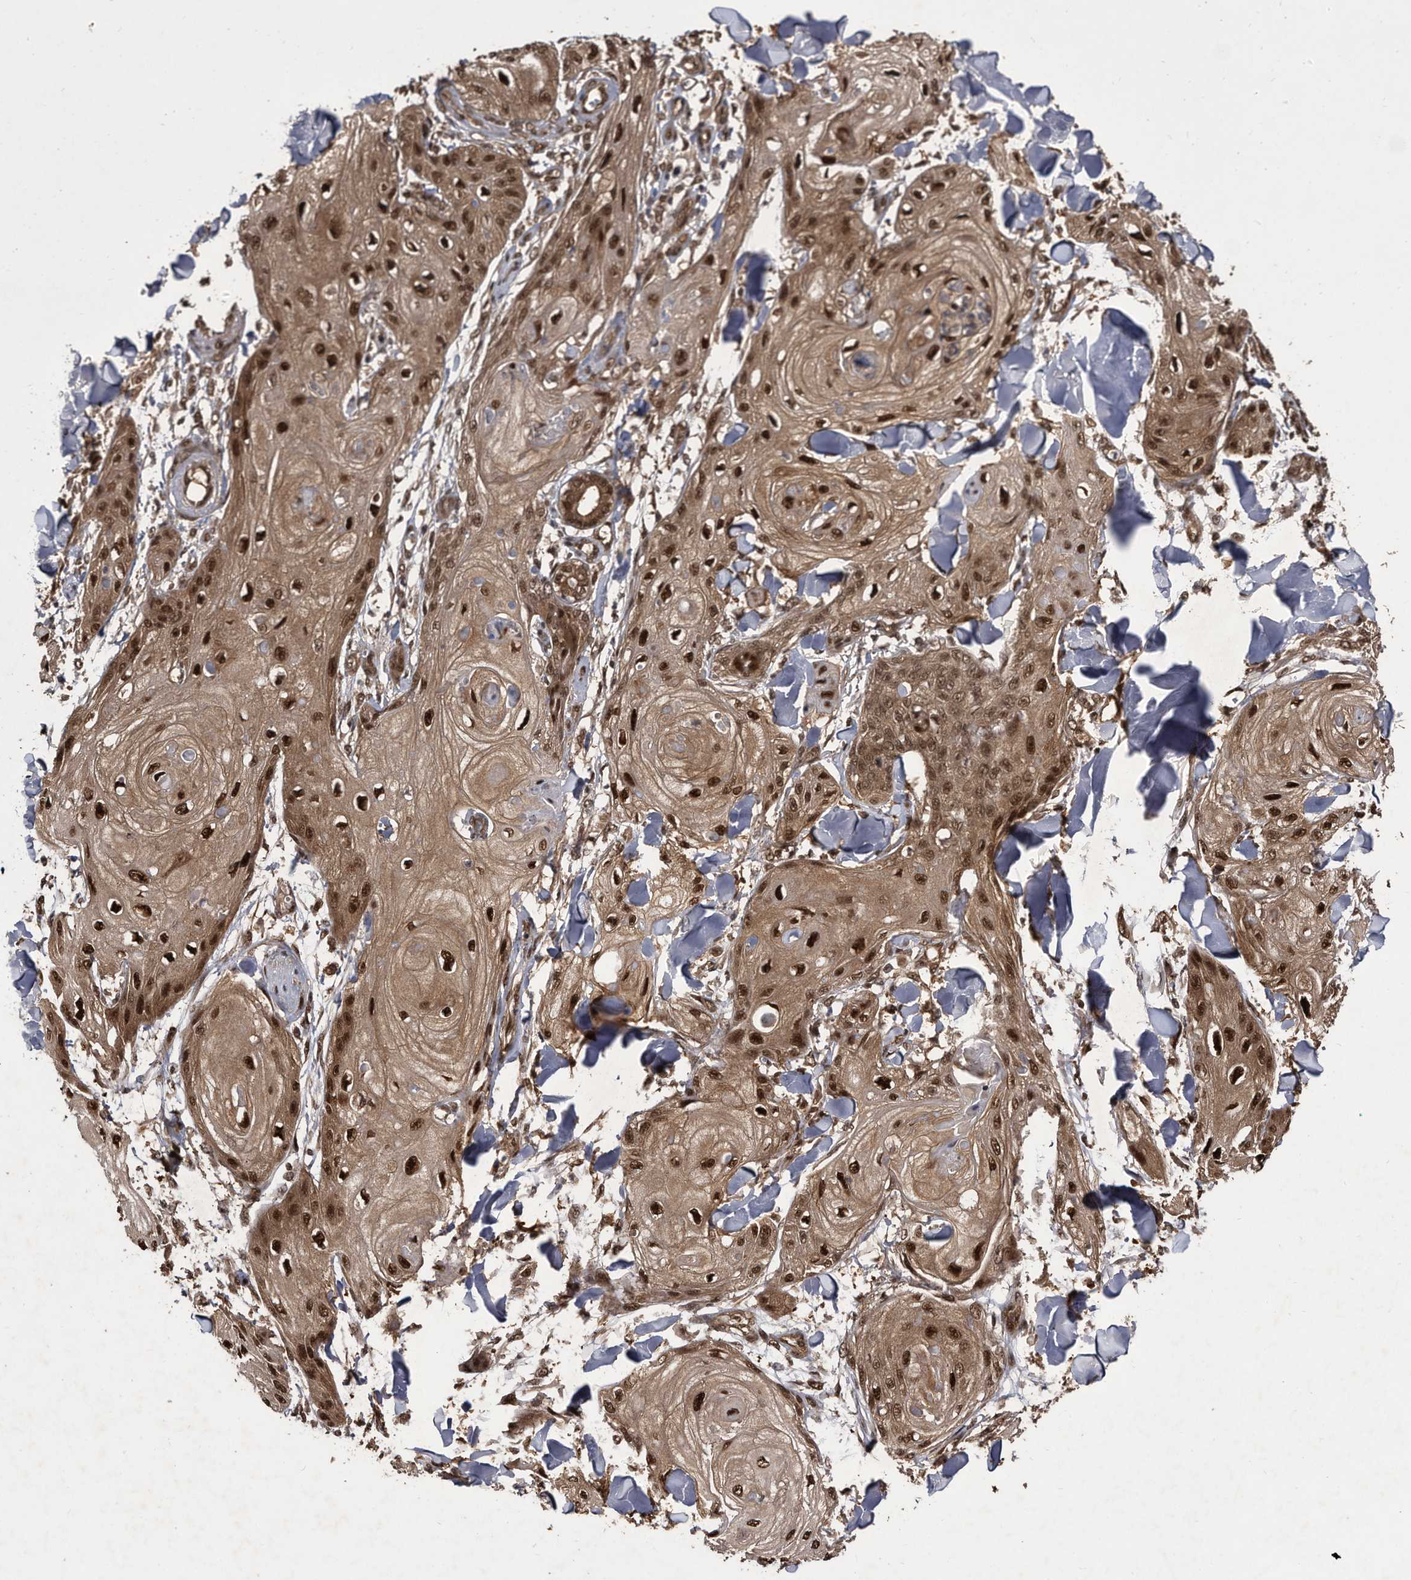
{"staining": {"intensity": "strong", "quantity": ">75%", "location": "cytoplasmic/membranous,nuclear"}, "tissue": "skin cancer", "cell_type": "Tumor cells", "image_type": "cancer", "snomed": [{"axis": "morphology", "description": "Squamous cell carcinoma, NOS"}, {"axis": "topography", "description": "Skin"}], "caption": "Skin cancer (squamous cell carcinoma) stained with a protein marker displays strong staining in tumor cells.", "gene": "RAD23B", "patient": {"sex": "male", "age": 74}}